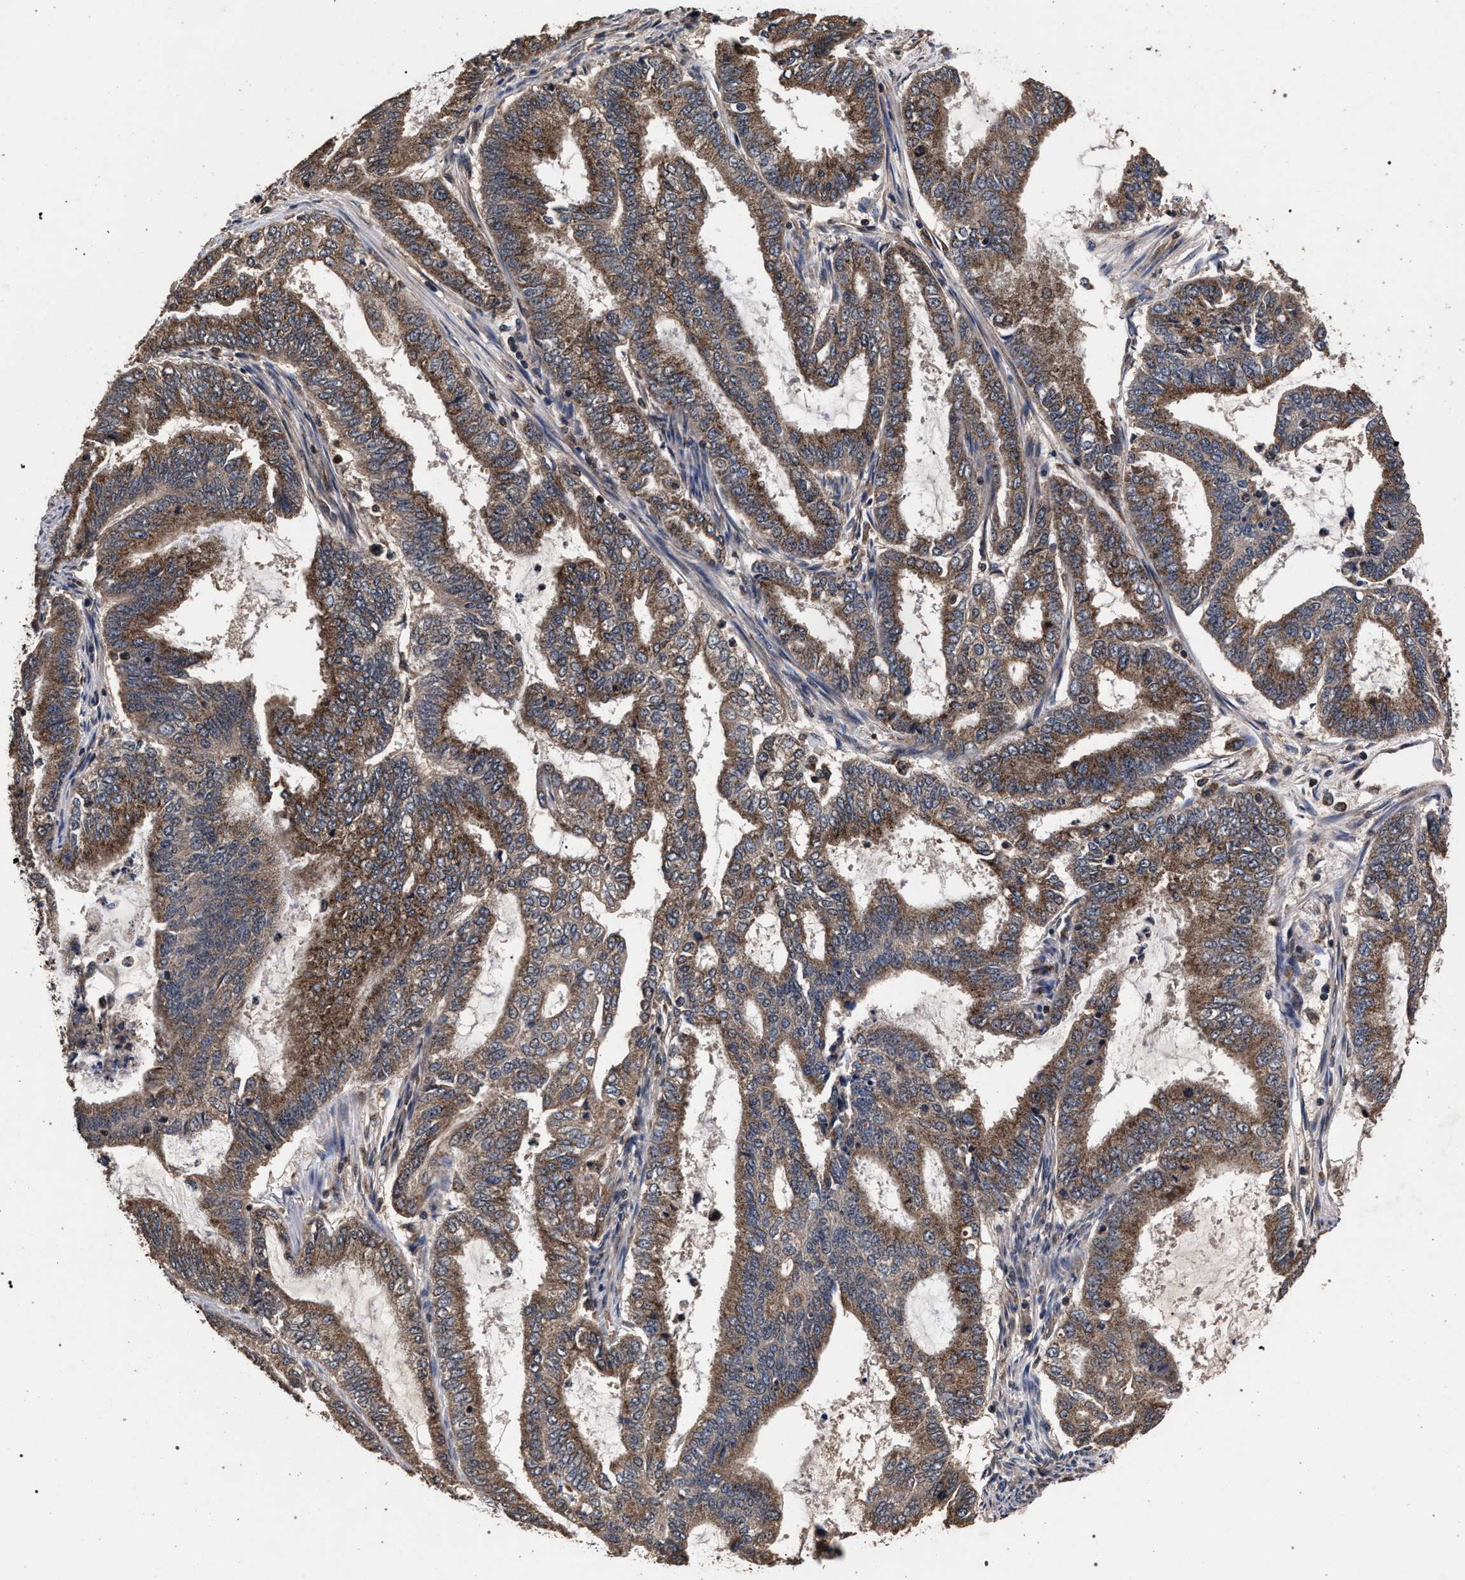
{"staining": {"intensity": "moderate", "quantity": ">75%", "location": "cytoplasmic/membranous"}, "tissue": "endometrial cancer", "cell_type": "Tumor cells", "image_type": "cancer", "snomed": [{"axis": "morphology", "description": "Adenocarcinoma, NOS"}, {"axis": "topography", "description": "Endometrium"}], "caption": "Immunohistochemical staining of adenocarcinoma (endometrial) shows moderate cytoplasmic/membranous protein staining in approximately >75% of tumor cells.", "gene": "ACOX1", "patient": {"sex": "female", "age": 51}}